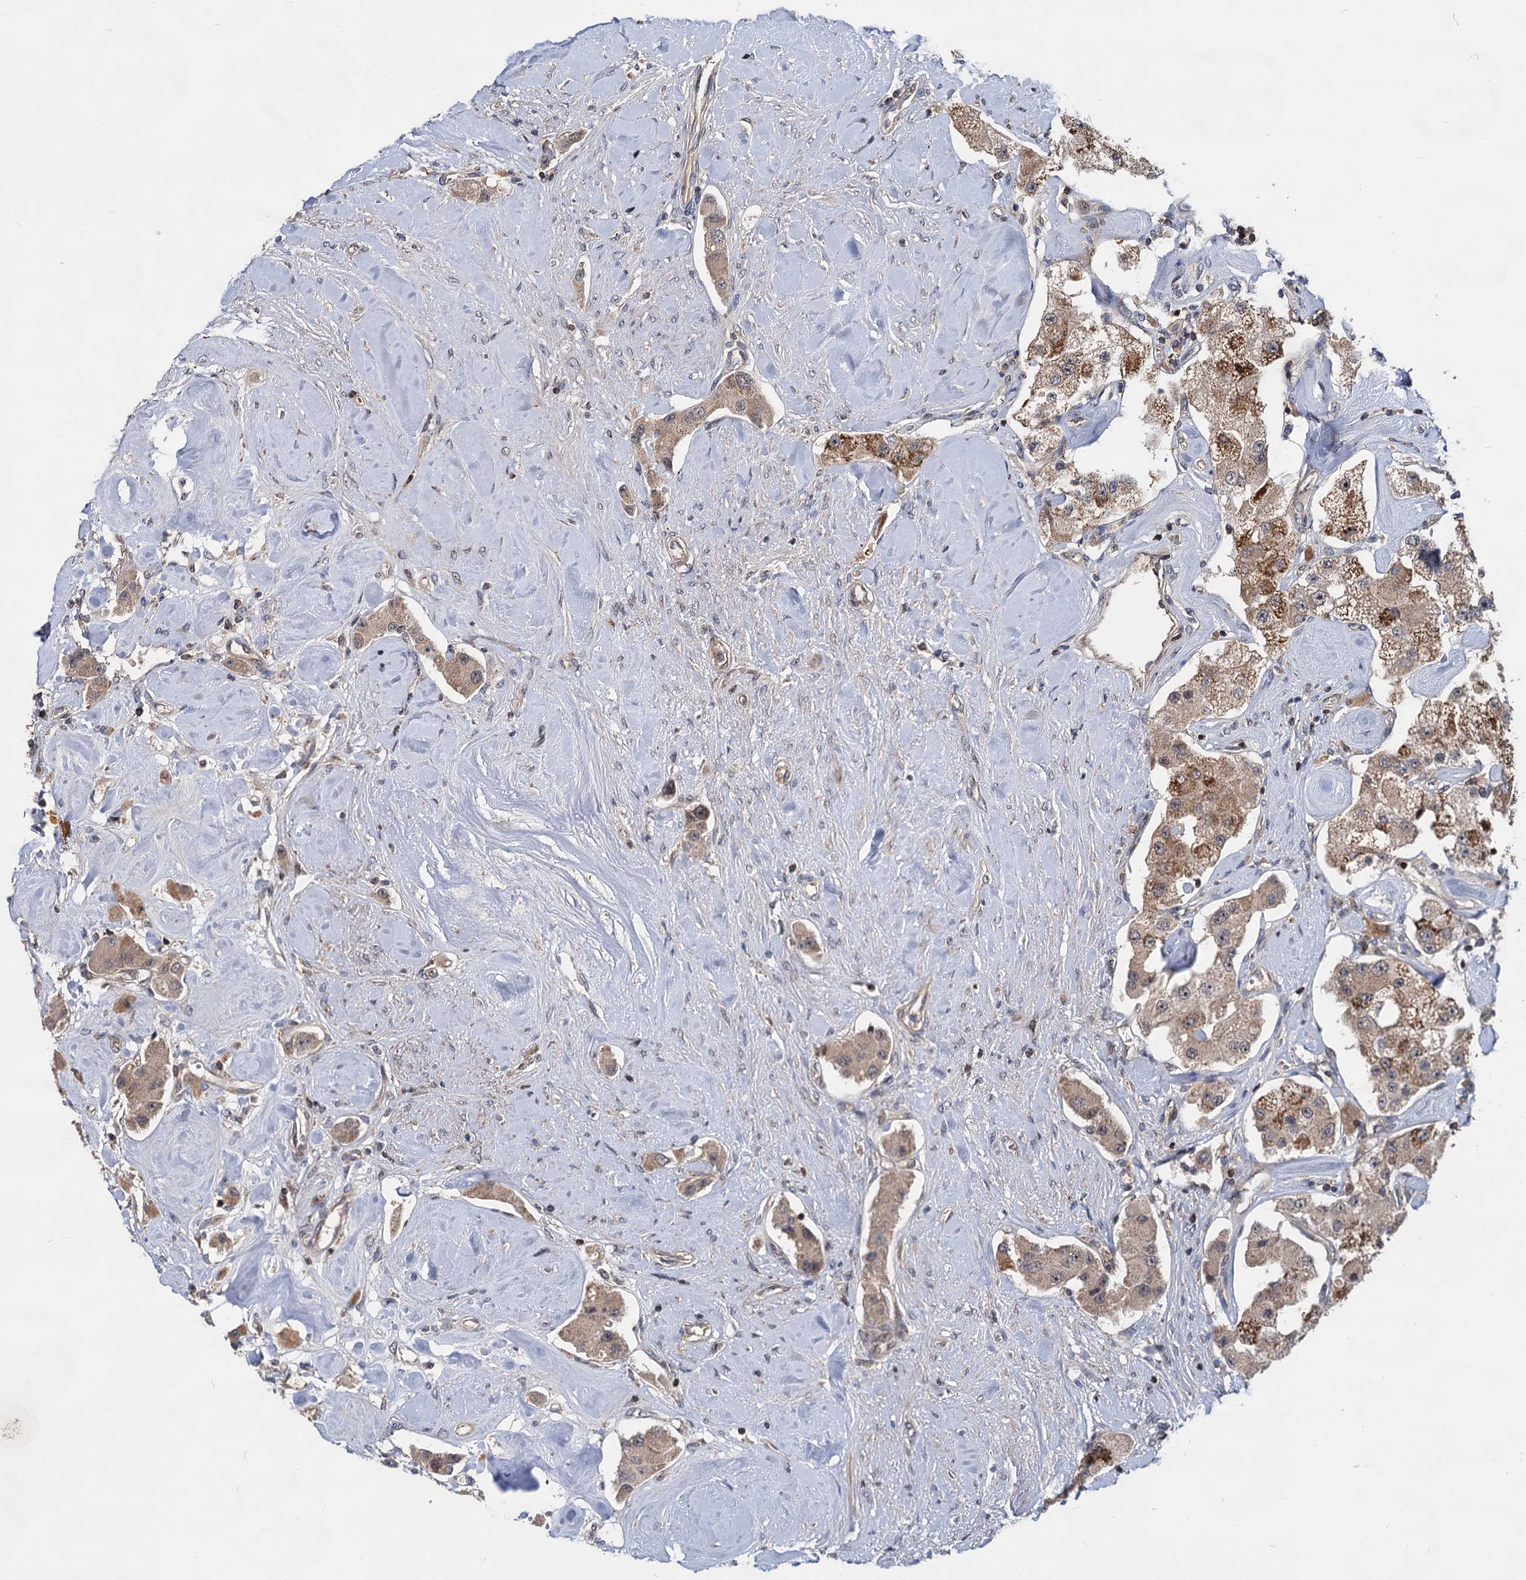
{"staining": {"intensity": "weak", "quantity": ">75%", "location": "cytoplasmic/membranous"}, "tissue": "carcinoid", "cell_type": "Tumor cells", "image_type": "cancer", "snomed": [{"axis": "morphology", "description": "Carcinoid, malignant, NOS"}, {"axis": "topography", "description": "Pancreas"}], "caption": "Protein staining of carcinoid (malignant) tissue demonstrates weak cytoplasmic/membranous positivity in about >75% of tumor cells.", "gene": "ABLIM1", "patient": {"sex": "male", "age": 41}}